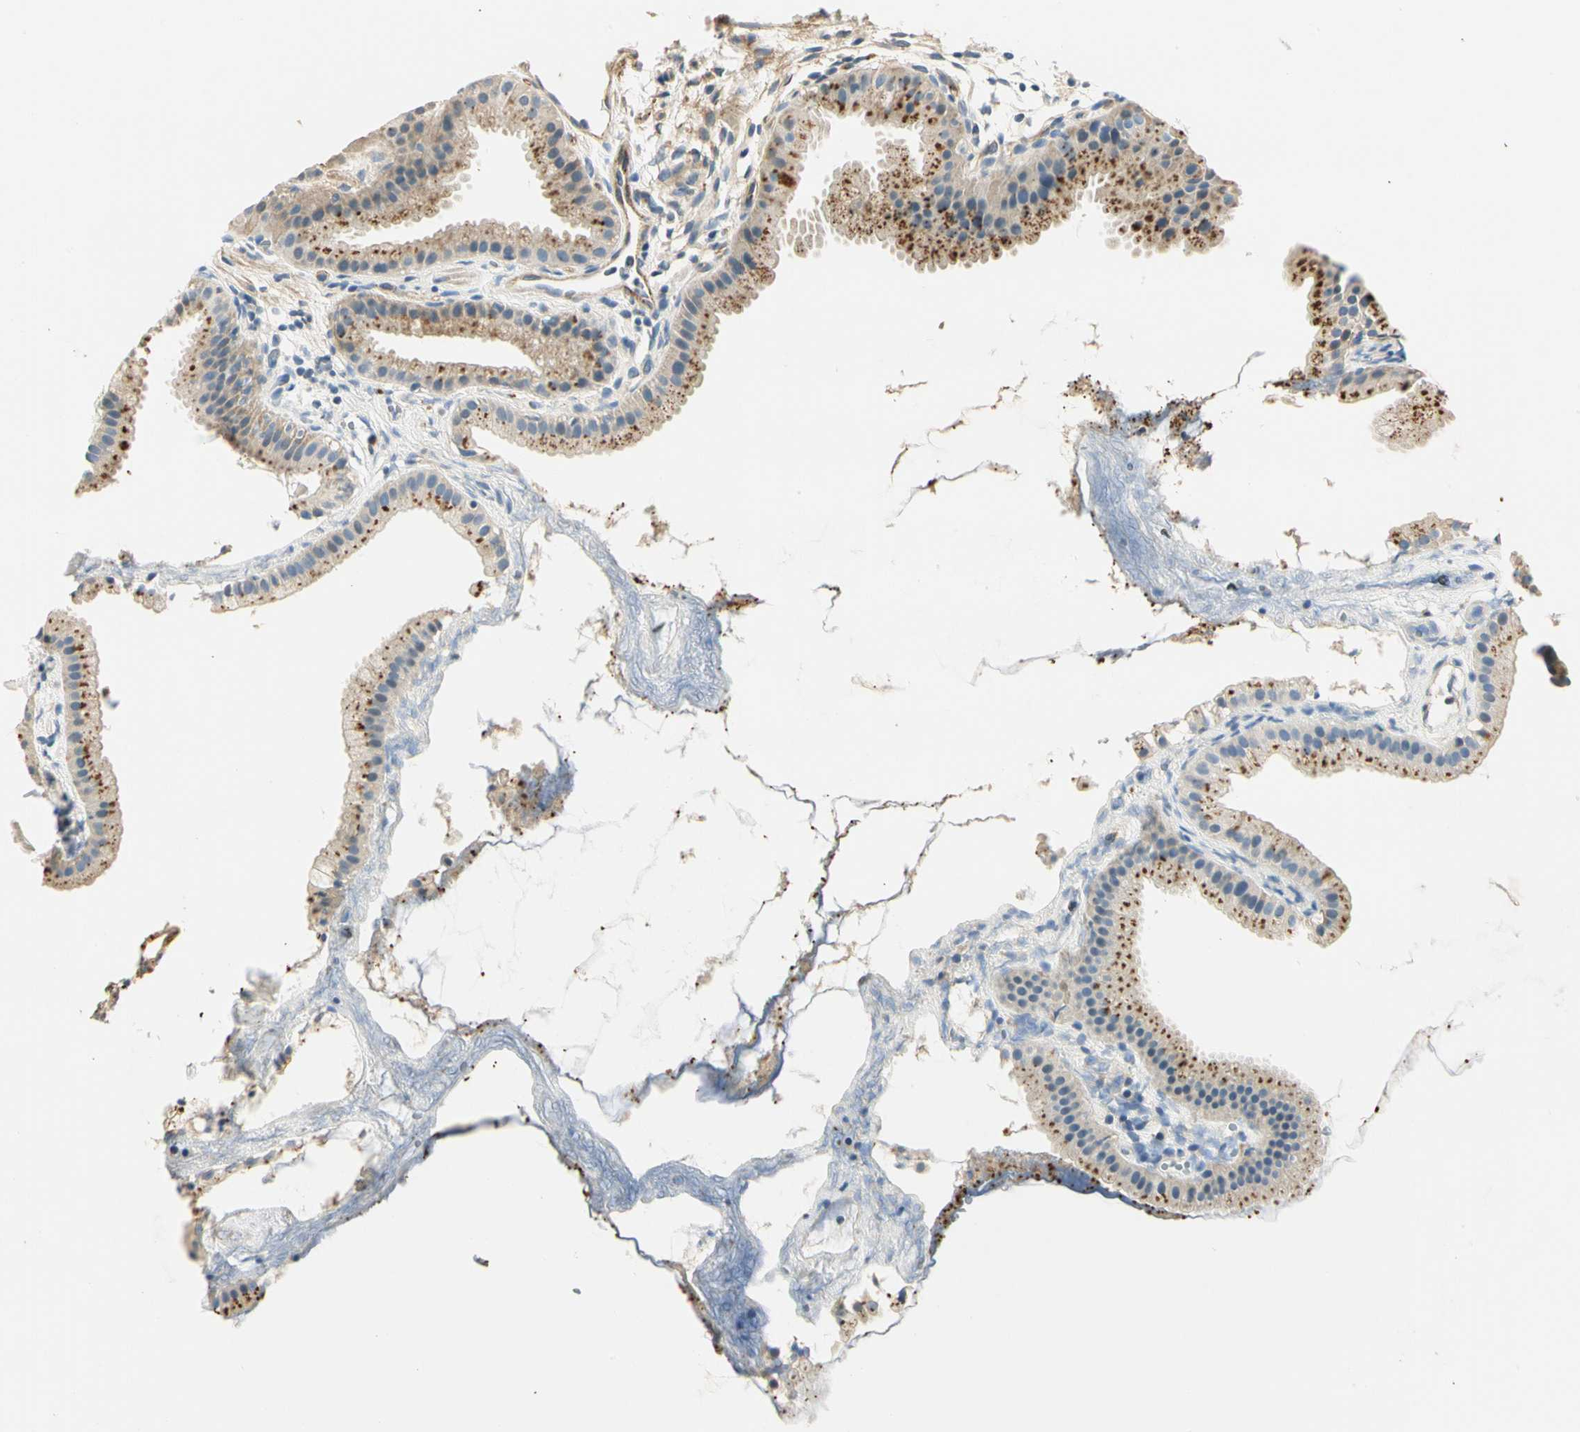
{"staining": {"intensity": "strong", "quantity": ">75%", "location": "cytoplasmic/membranous"}, "tissue": "gallbladder", "cell_type": "Glandular cells", "image_type": "normal", "snomed": [{"axis": "morphology", "description": "Normal tissue, NOS"}, {"axis": "topography", "description": "Gallbladder"}], "caption": "The immunohistochemical stain labels strong cytoplasmic/membranous staining in glandular cells of benign gallbladder.", "gene": "TGFBR3", "patient": {"sex": "female", "age": 64}}